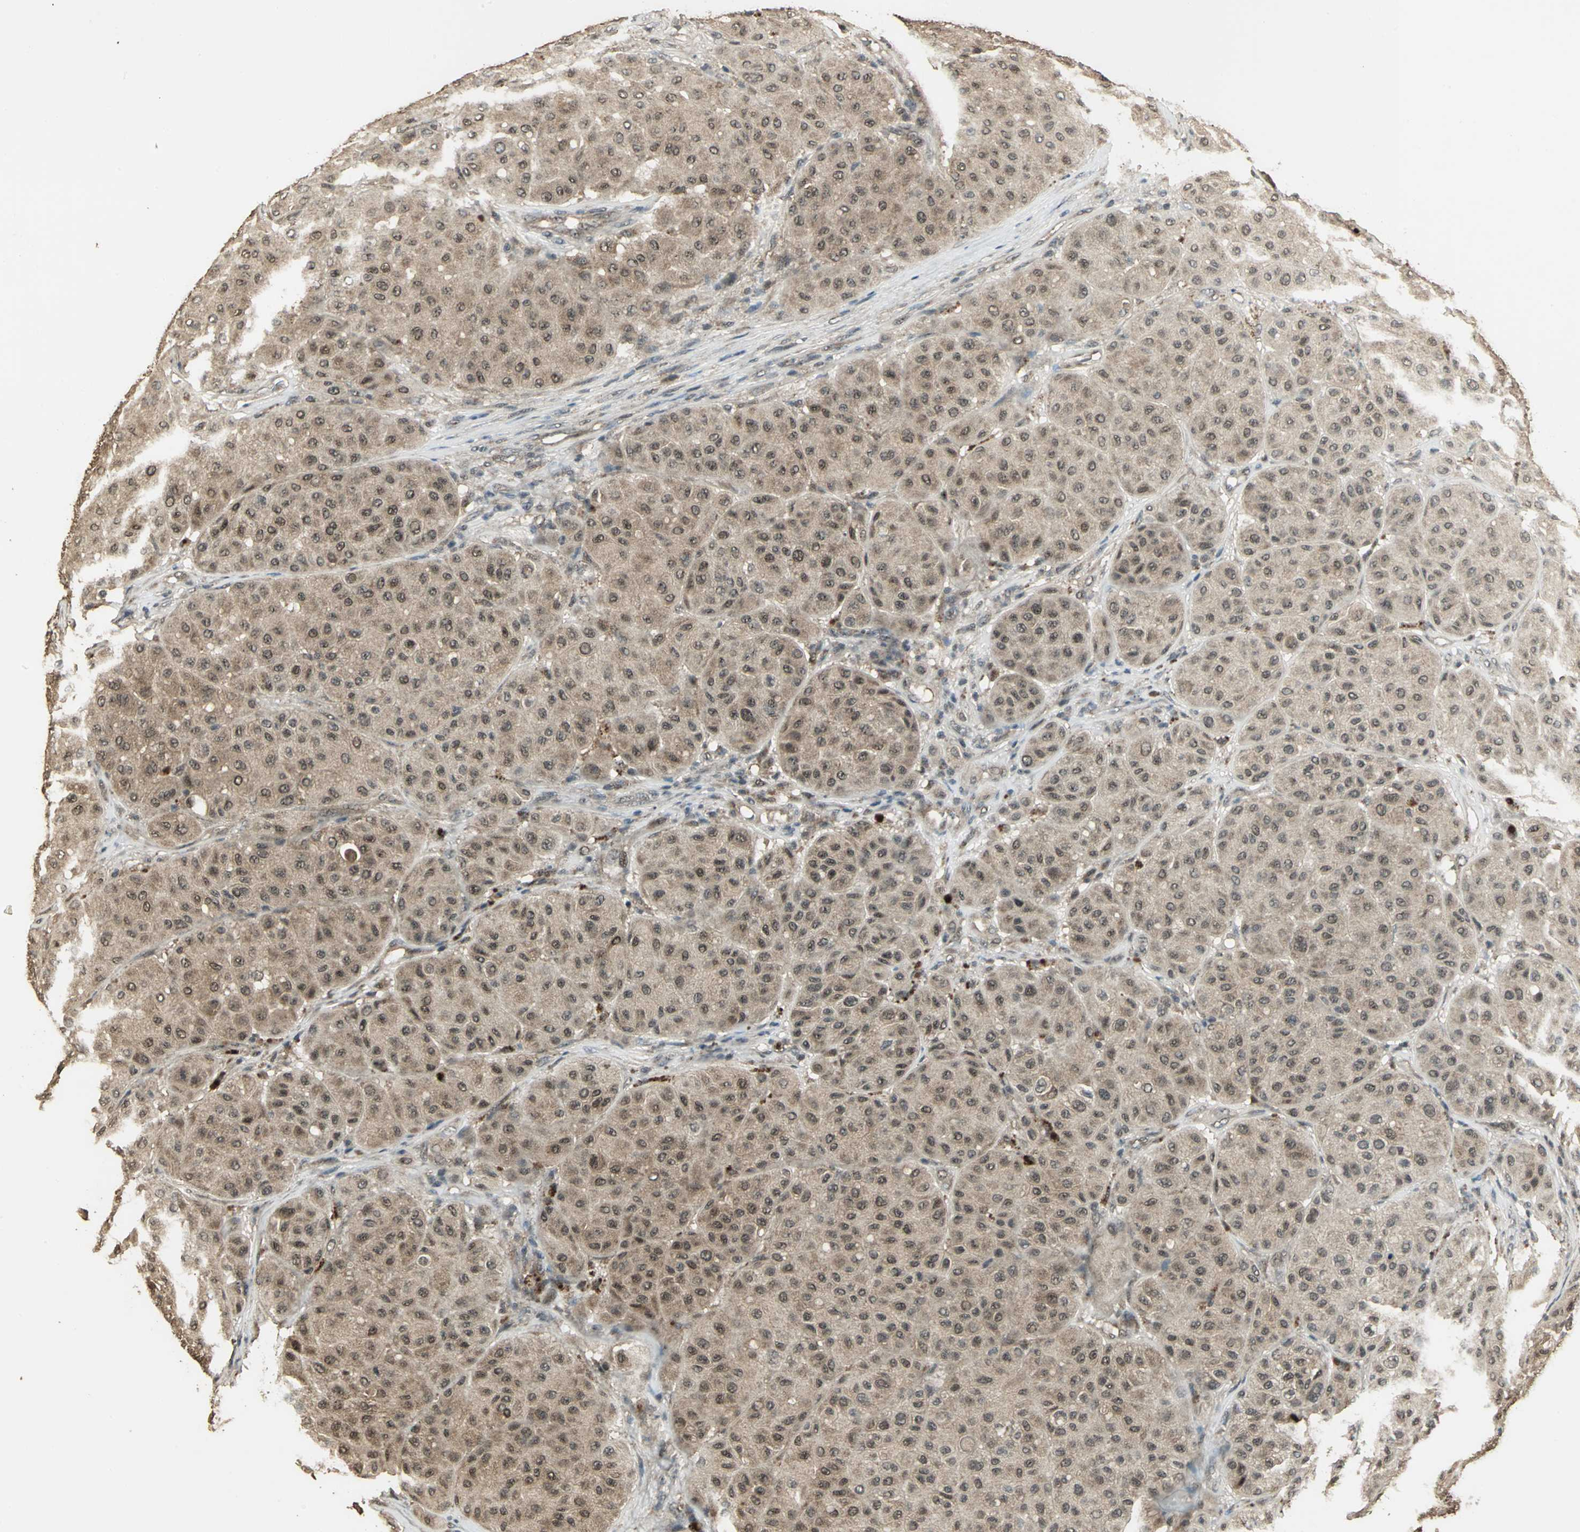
{"staining": {"intensity": "weak", "quantity": ">75%", "location": "cytoplasmic/membranous"}, "tissue": "melanoma", "cell_type": "Tumor cells", "image_type": "cancer", "snomed": [{"axis": "morphology", "description": "Normal tissue, NOS"}, {"axis": "morphology", "description": "Malignant melanoma, Metastatic site"}, {"axis": "topography", "description": "Skin"}], "caption": "Protein staining shows weak cytoplasmic/membranous expression in approximately >75% of tumor cells in melanoma.", "gene": "UCHL5", "patient": {"sex": "male", "age": 41}}